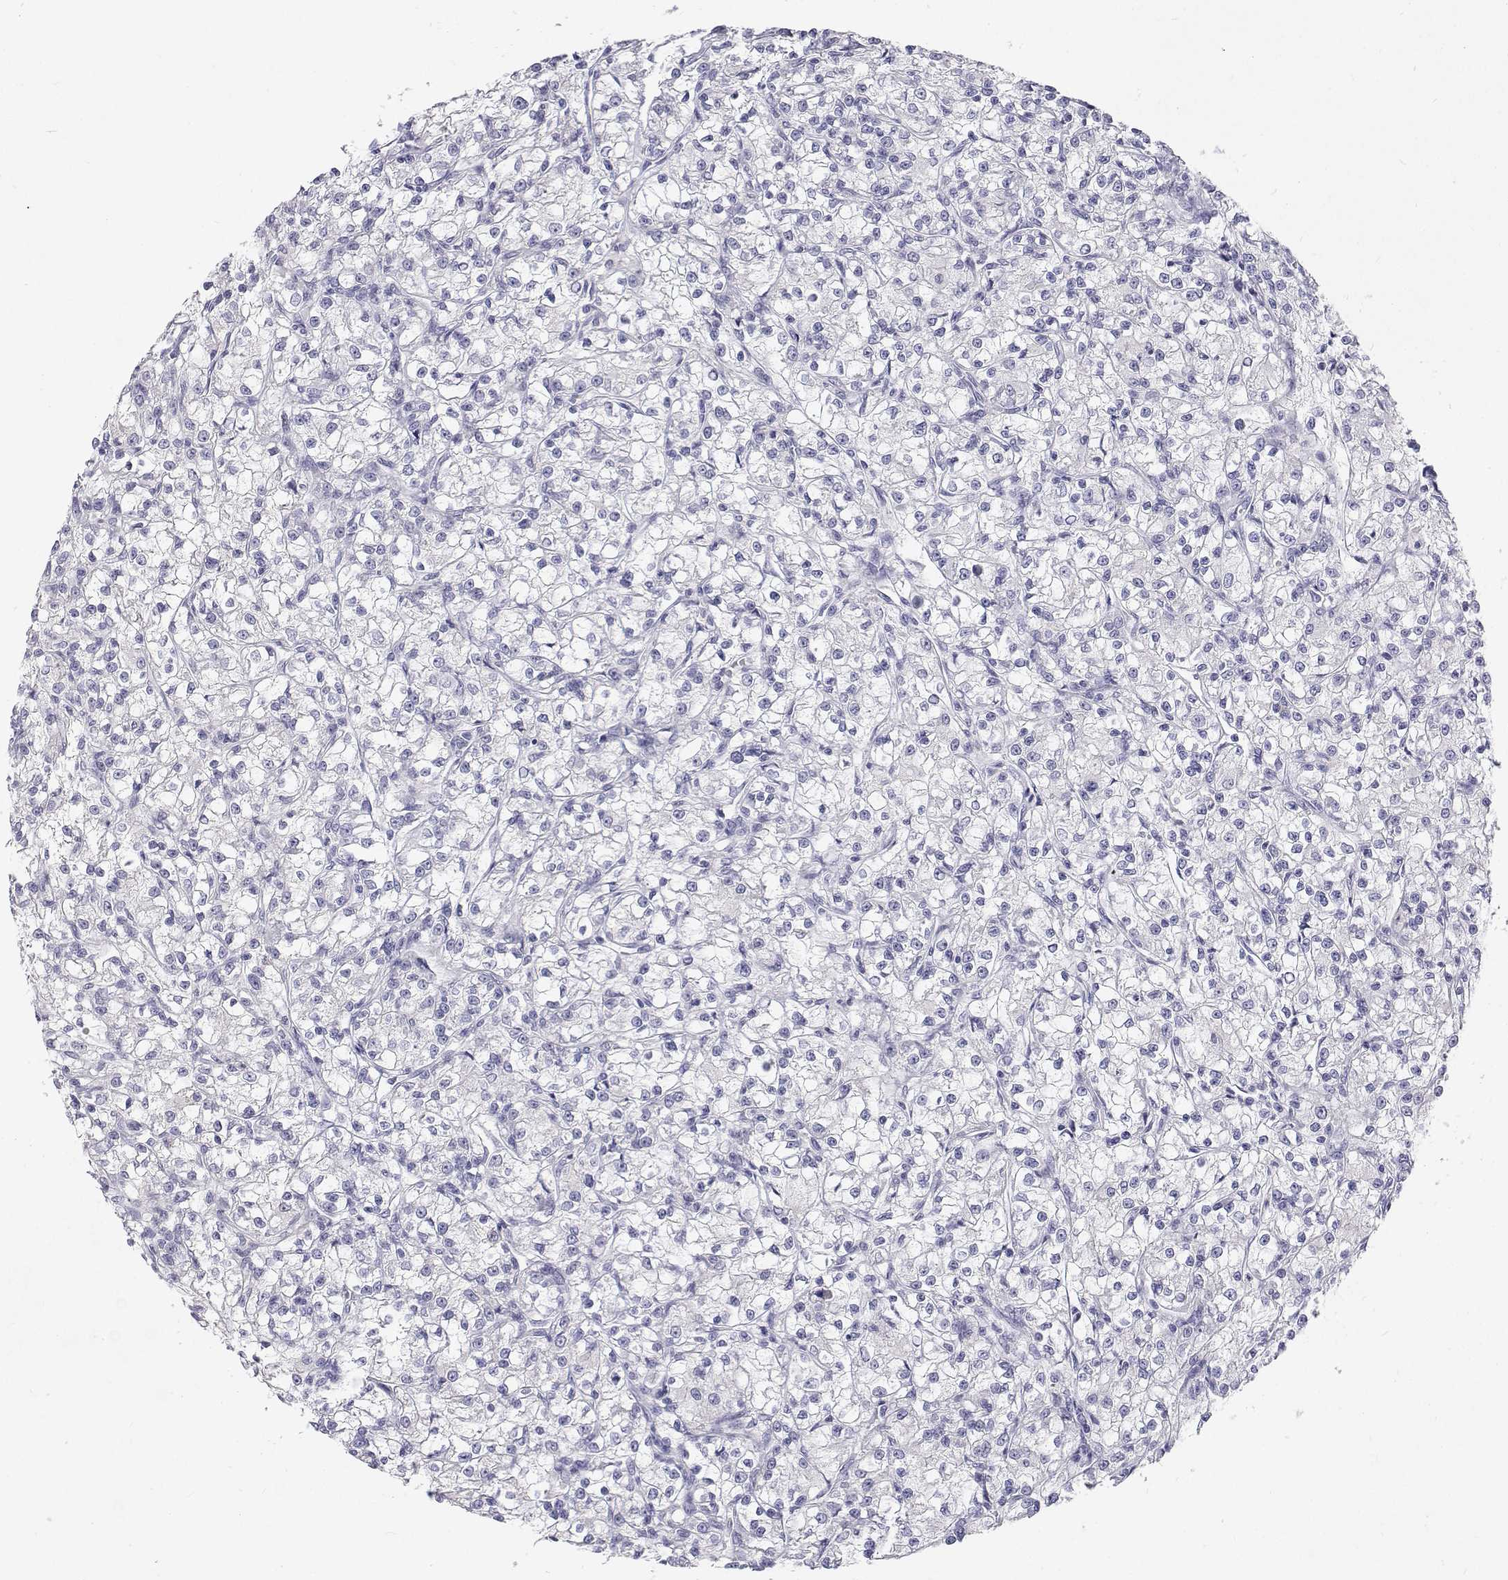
{"staining": {"intensity": "negative", "quantity": "none", "location": "none"}, "tissue": "renal cancer", "cell_type": "Tumor cells", "image_type": "cancer", "snomed": [{"axis": "morphology", "description": "Adenocarcinoma, NOS"}, {"axis": "topography", "description": "Kidney"}], "caption": "An IHC histopathology image of renal cancer is shown. There is no staining in tumor cells of renal cancer. (DAB (3,3'-diaminobenzidine) immunohistochemistry (IHC) with hematoxylin counter stain).", "gene": "NCR2", "patient": {"sex": "female", "age": 59}}